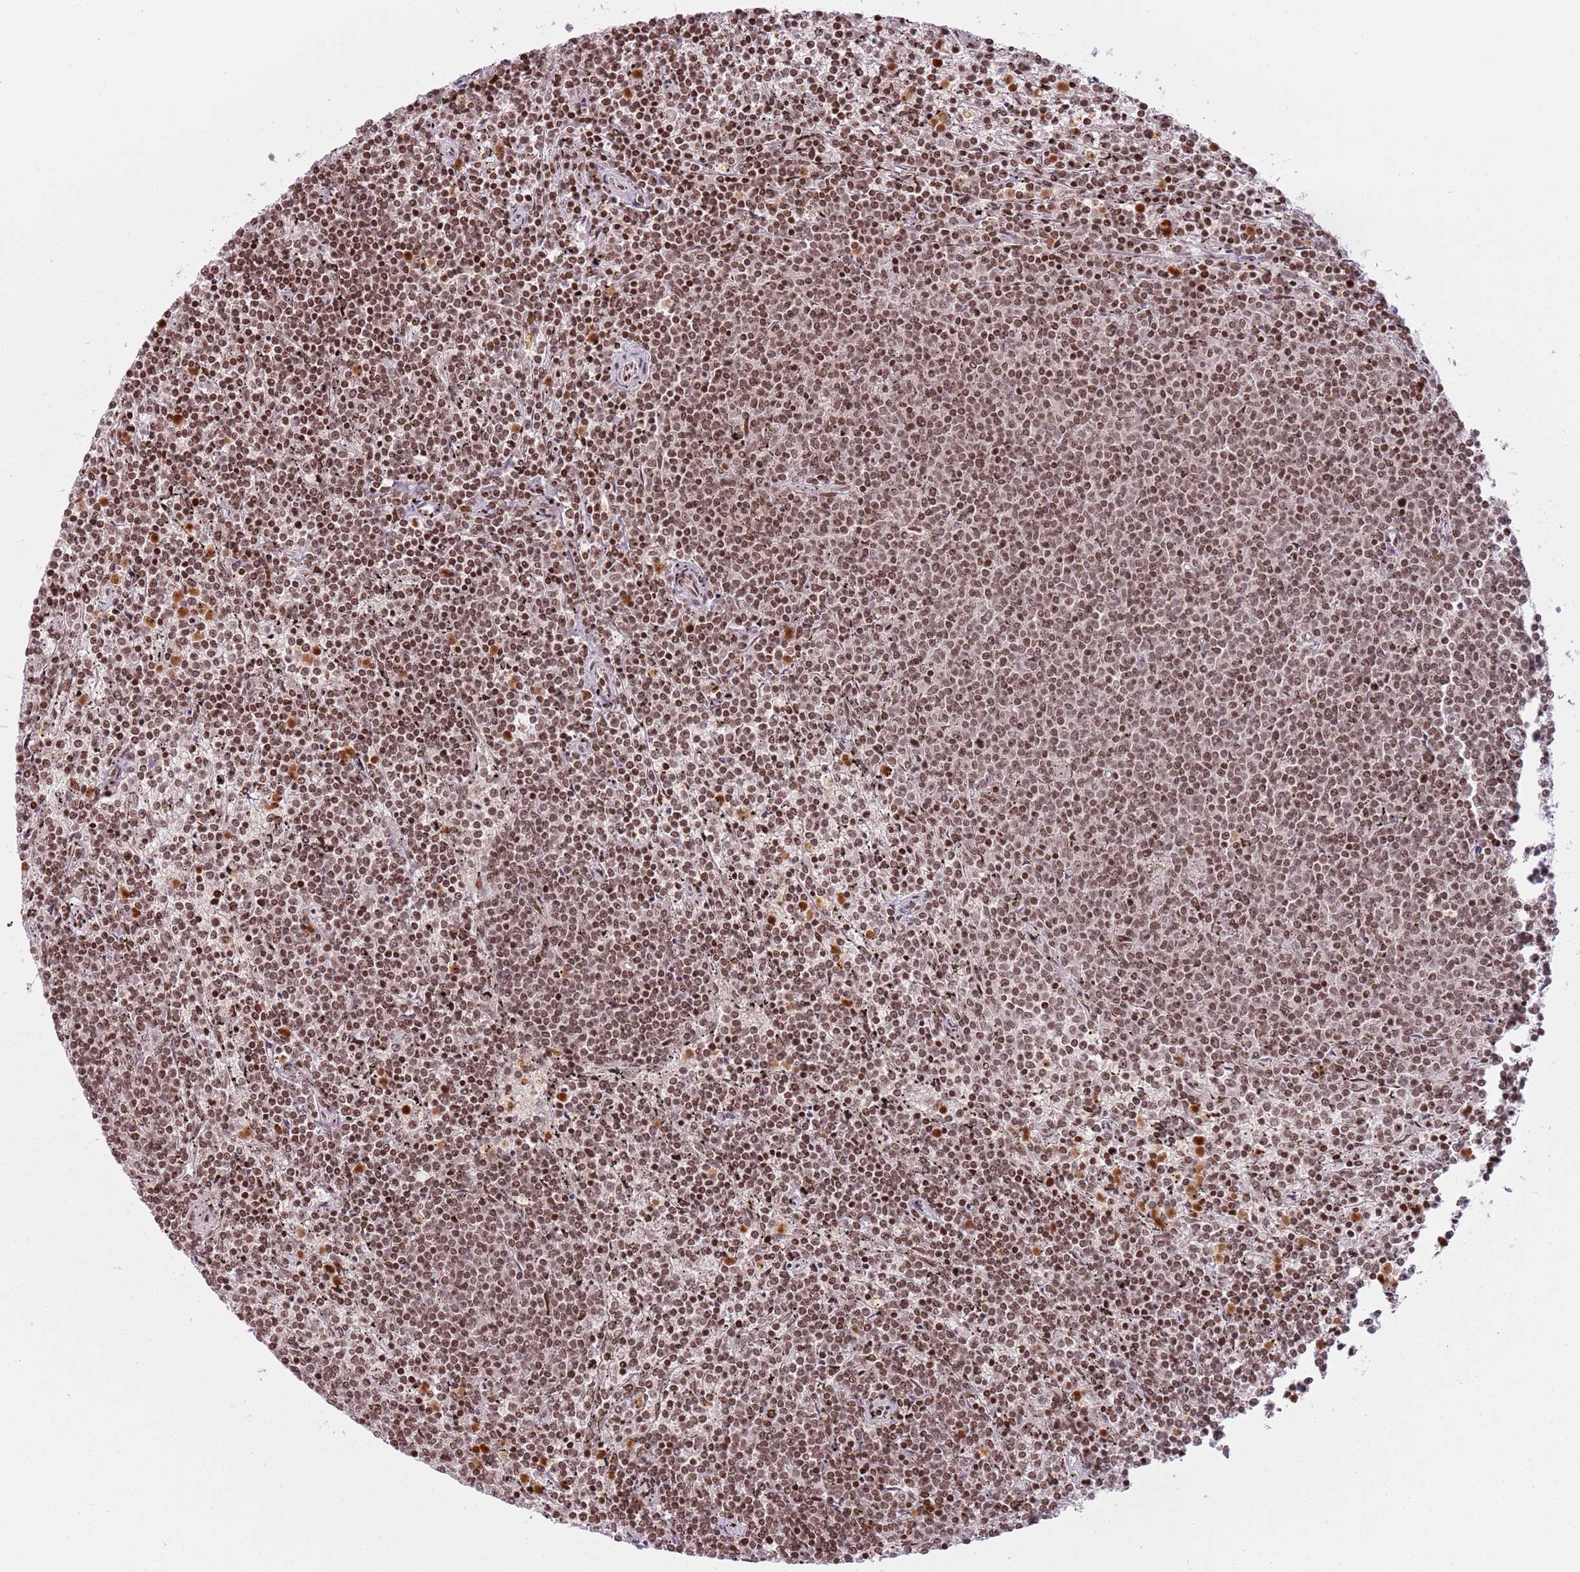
{"staining": {"intensity": "moderate", "quantity": ">75%", "location": "nuclear"}, "tissue": "lymphoma", "cell_type": "Tumor cells", "image_type": "cancer", "snomed": [{"axis": "morphology", "description": "Malignant lymphoma, non-Hodgkin's type, Low grade"}, {"axis": "topography", "description": "Spleen"}], "caption": "A brown stain highlights moderate nuclear expression of a protein in human low-grade malignant lymphoma, non-Hodgkin's type tumor cells.", "gene": "SH3RF3", "patient": {"sex": "female", "age": 50}}